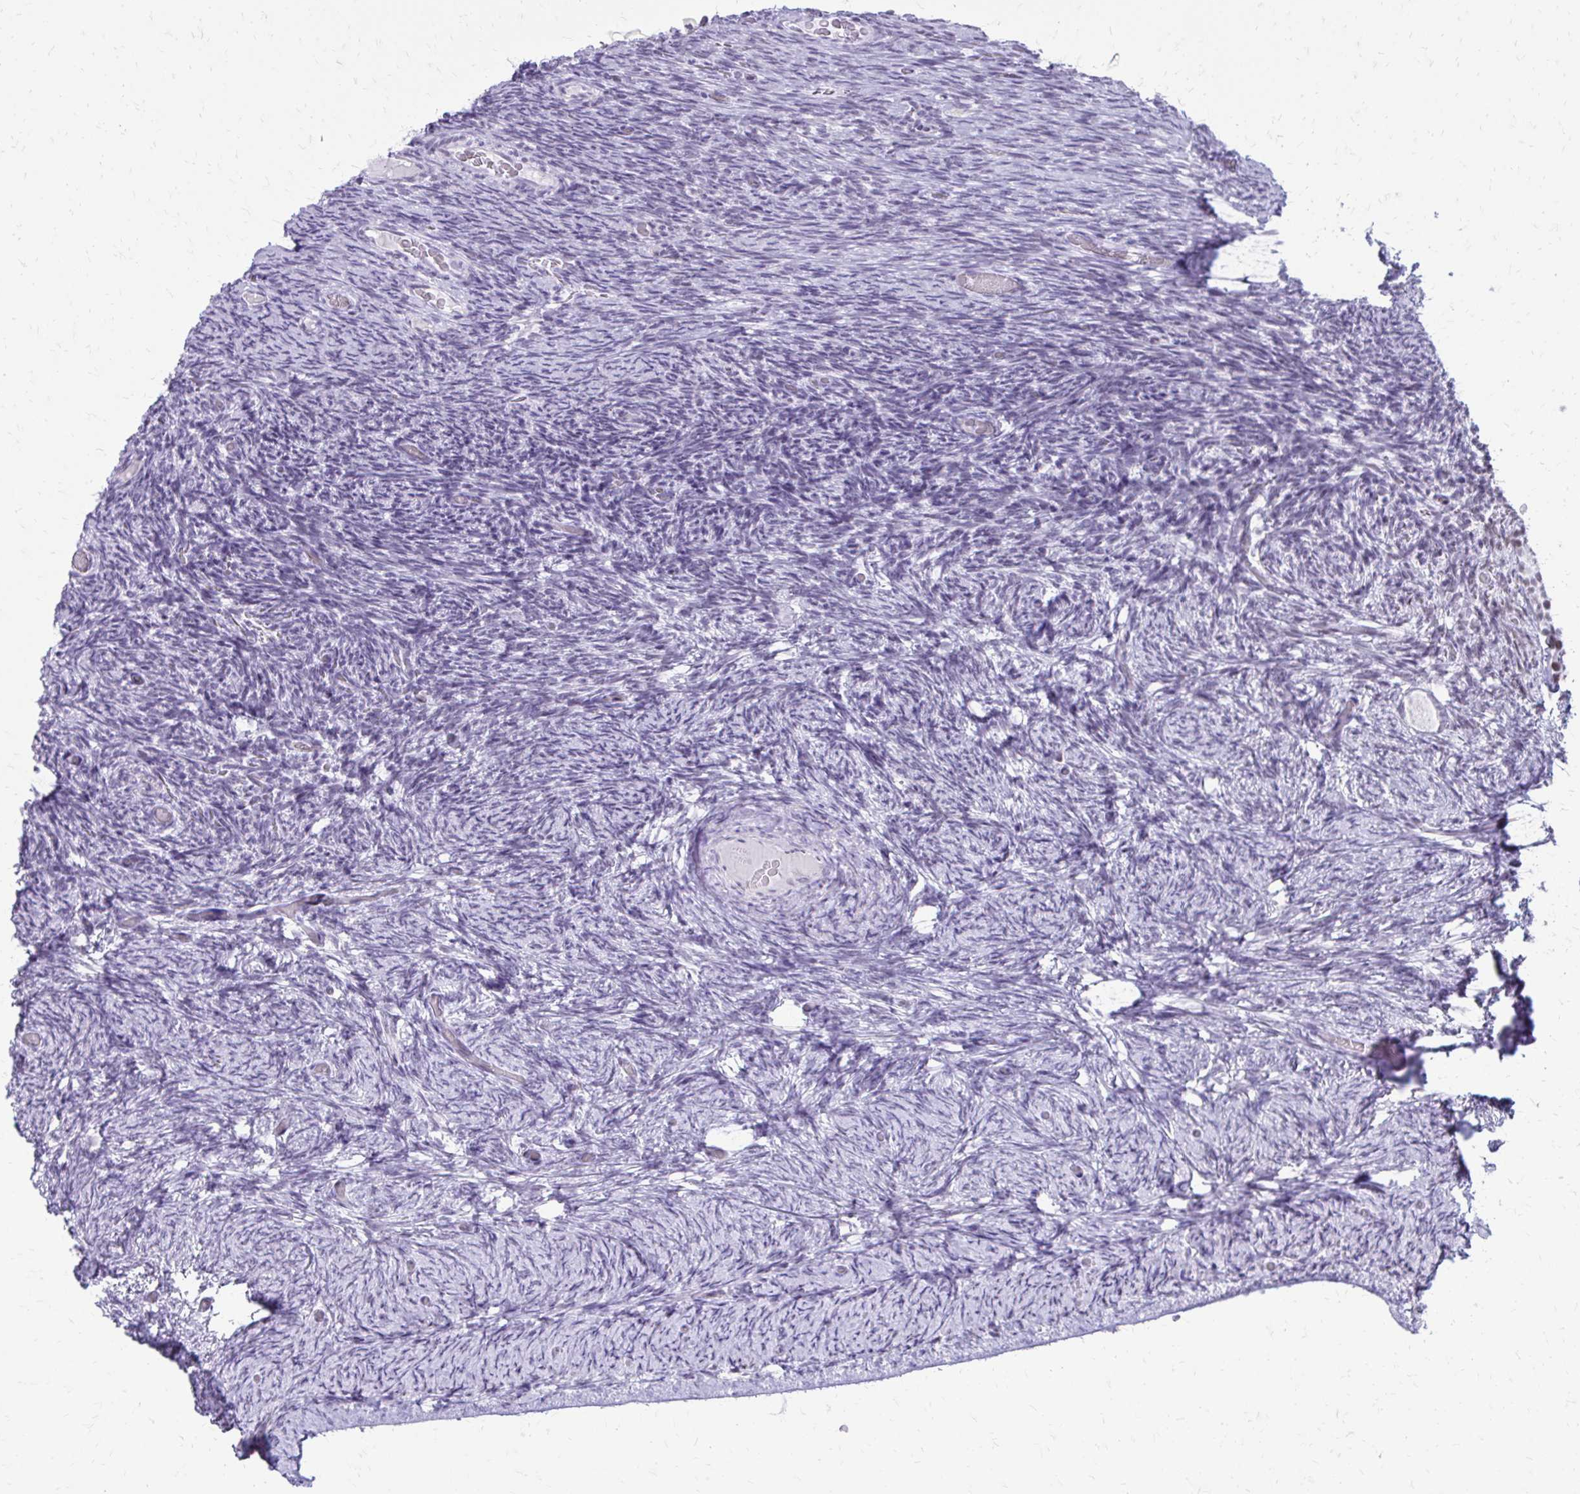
{"staining": {"intensity": "negative", "quantity": "none", "location": "none"}, "tissue": "ovary", "cell_type": "Follicle cells", "image_type": "normal", "snomed": [{"axis": "morphology", "description": "Normal tissue, NOS"}, {"axis": "topography", "description": "Ovary"}], "caption": "A high-resolution histopathology image shows immunohistochemistry staining of benign ovary, which demonstrates no significant positivity in follicle cells.", "gene": "SS18", "patient": {"sex": "female", "age": 34}}